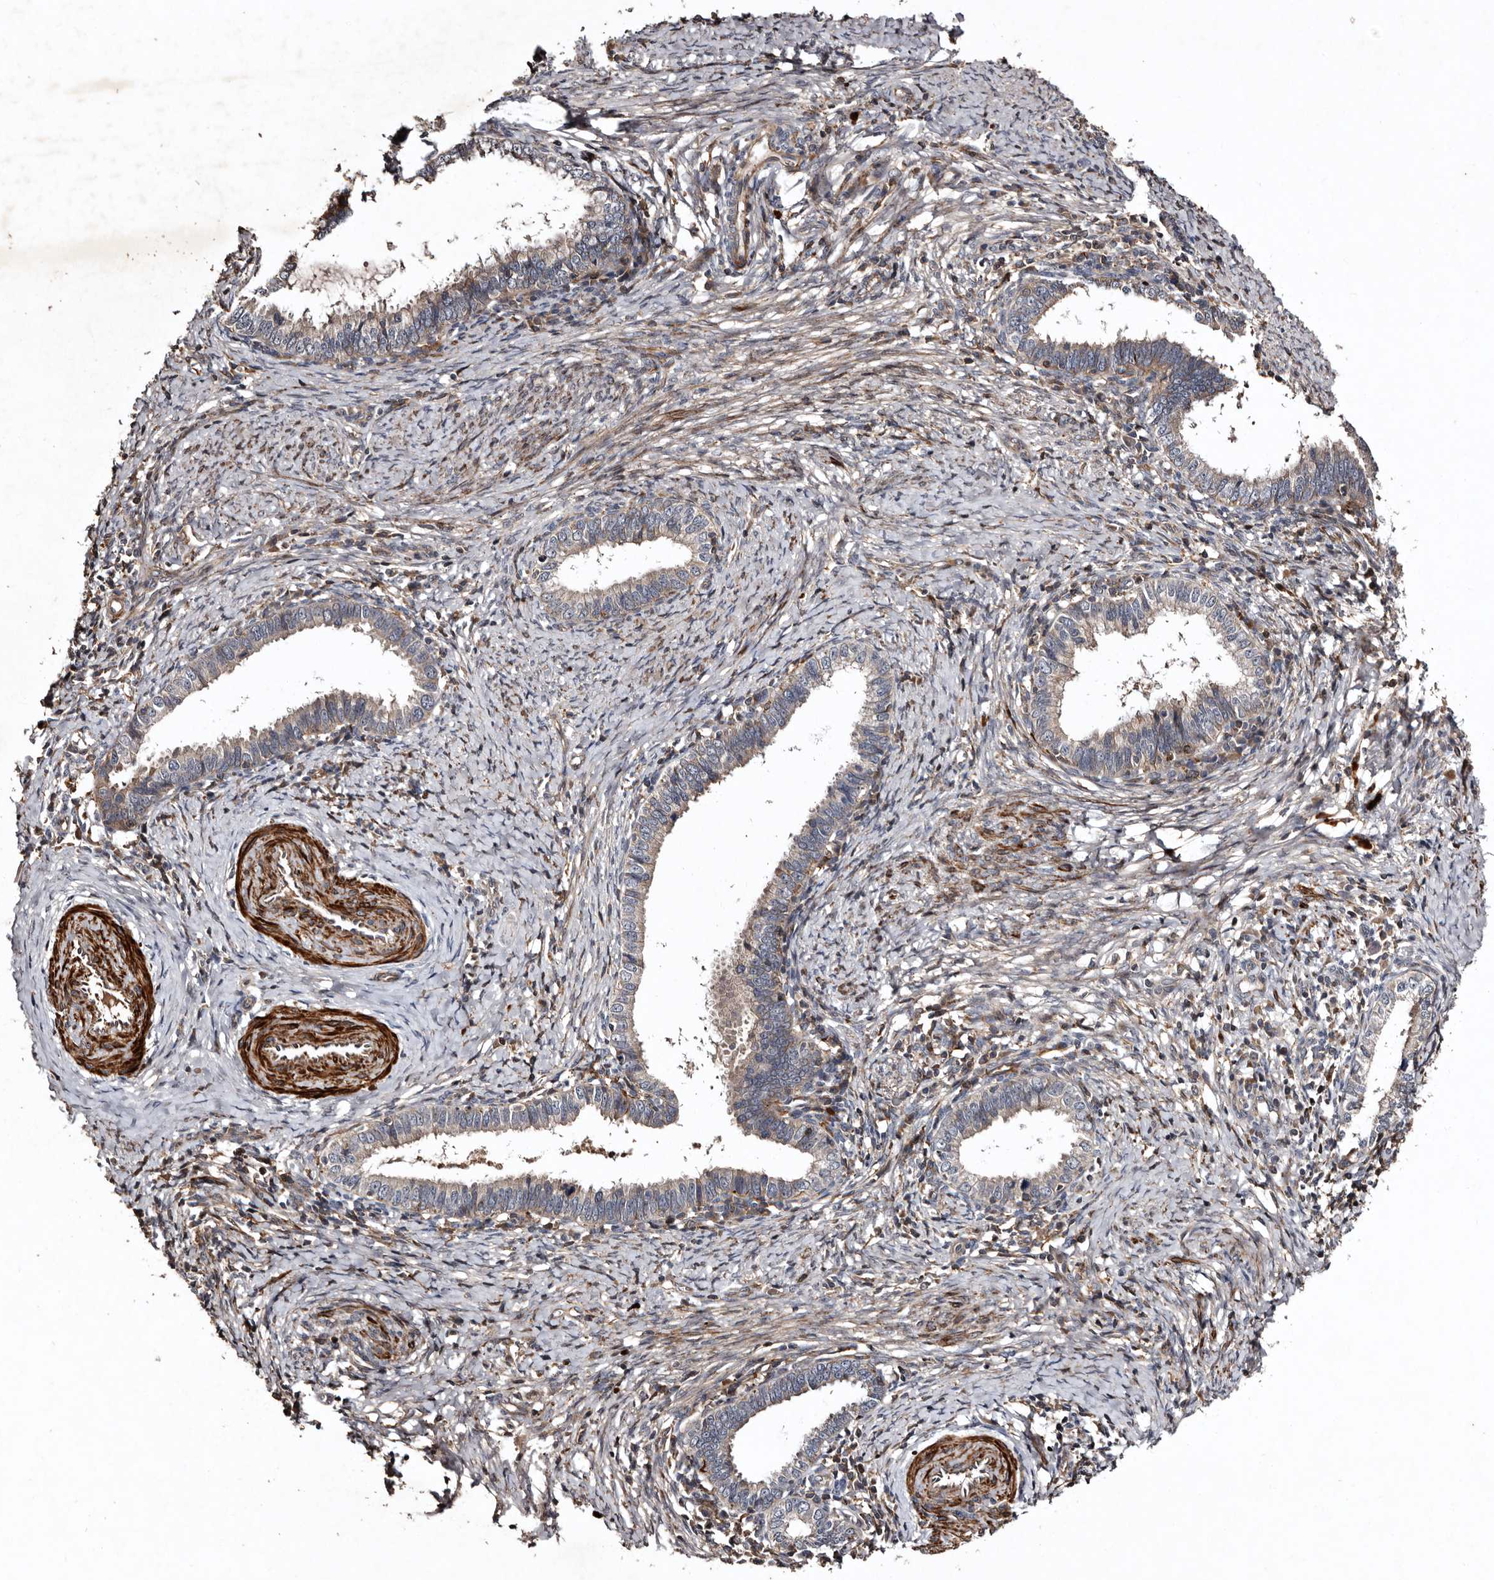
{"staining": {"intensity": "weak", "quantity": "<25%", "location": "cytoplasmic/membranous"}, "tissue": "cervical cancer", "cell_type": "Tumor cells", "image_type": "cancer", "snomed": [{"axis": "morphology", "description": "Adenocarcinoma, NOS"}, {"axis": "topography", "description": "Cervix"}], "caption": "Immunohistochemistry (IHC) of cervical cancer exhibits no staining in tumor cells.", "gene": "PRKD3", "patient": {"sex": "female", "age": 36}}